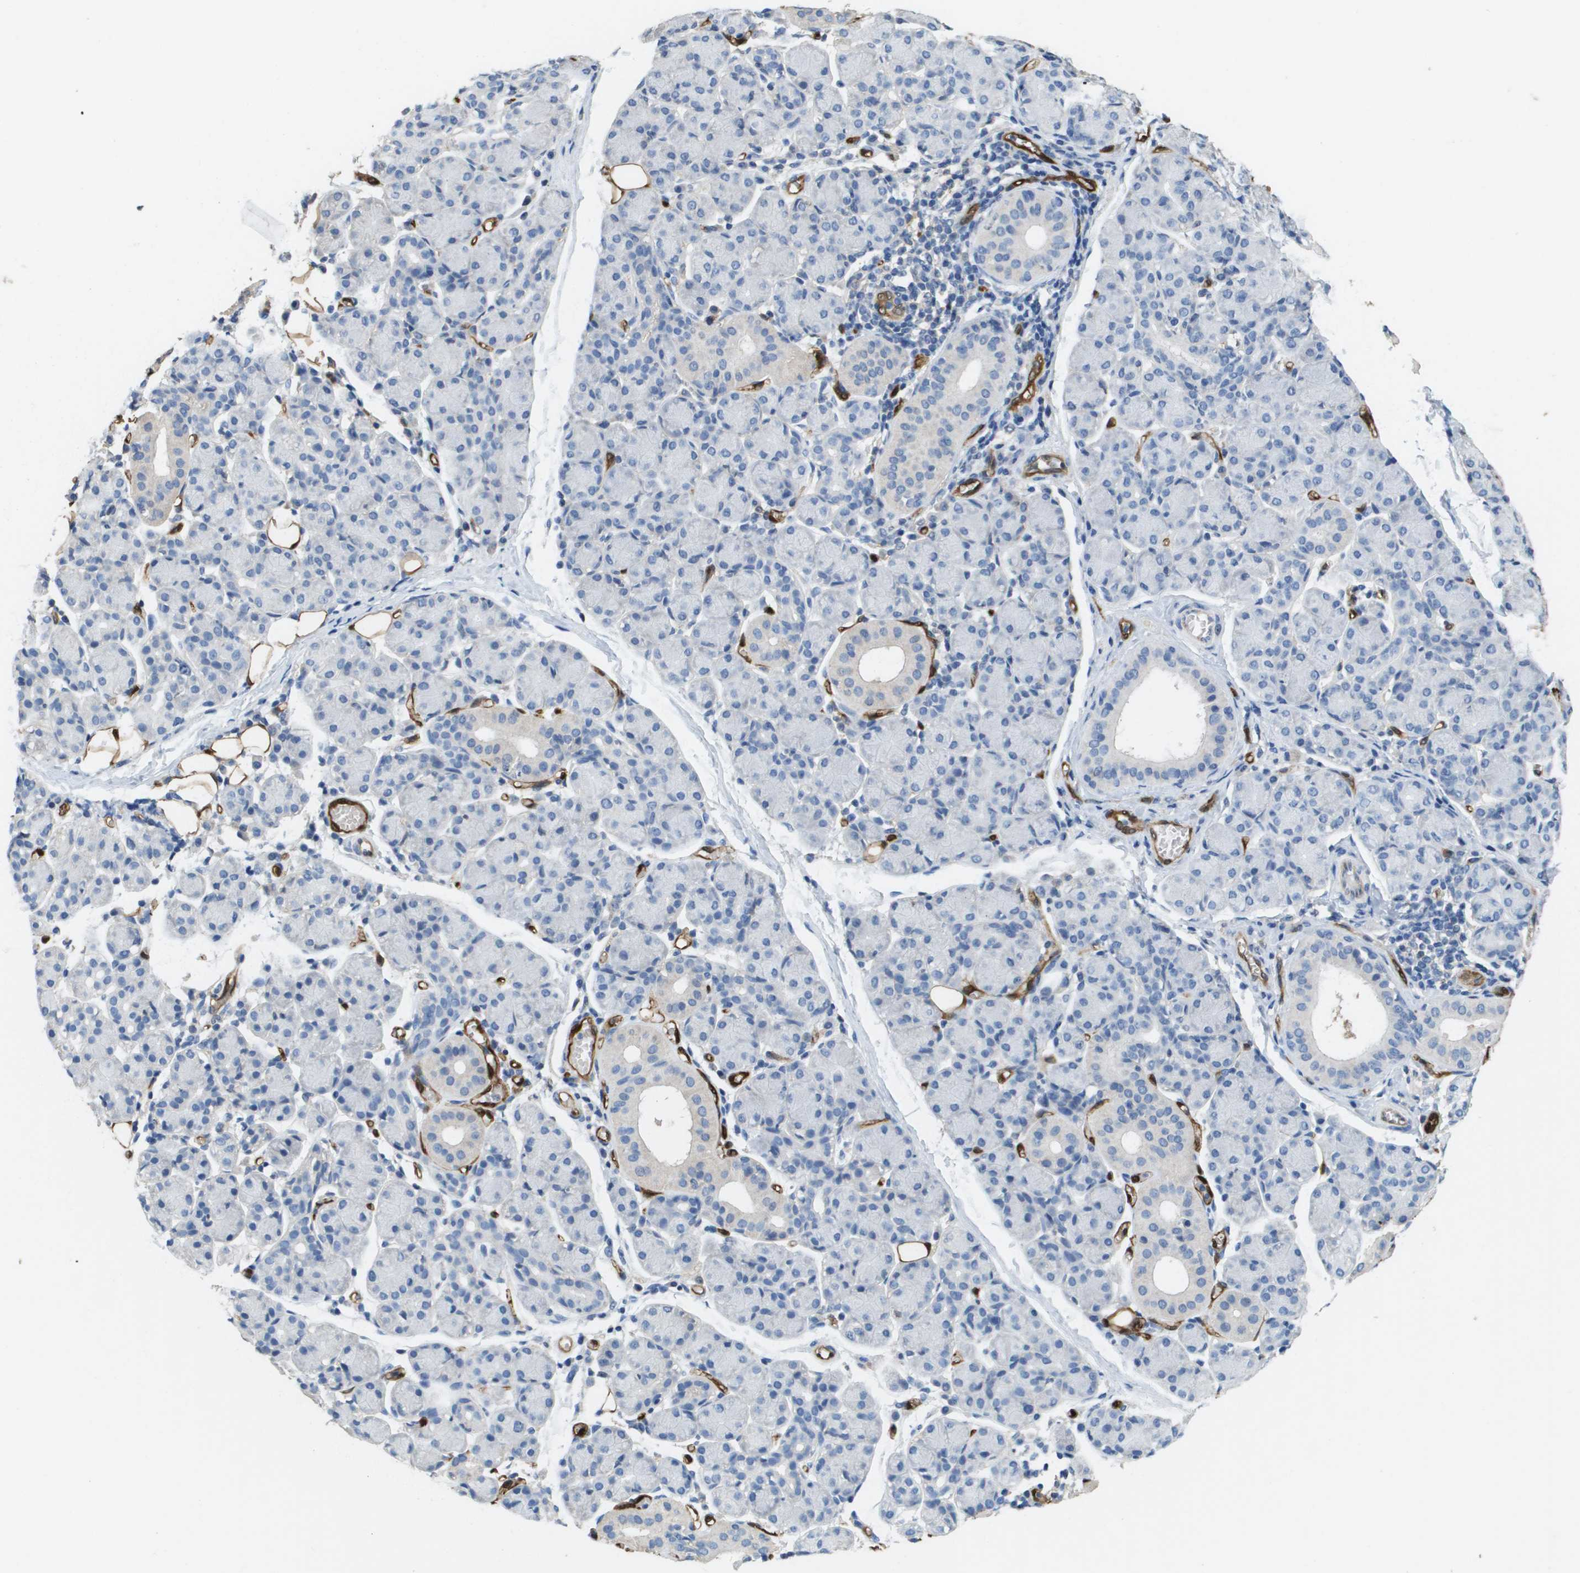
{"staining": {"intensity": "negative", "quantity": "none", "location": "none"}, "tissue": "salivary gland", "cell_type": "Glandular cells", "image_type": "normal", "snomed": [{"axis": "morphology", "description": "Normal tissue, NOS"}, {"axis": "morphology", "description": "Inflammation, NOS"}, {"axis": "topography", "description": "Lymph node"}, {"axis": "topography", "description": "Salivary gland"}], "caption": "Immunohistochemistry histopathology image of unremarkable salivary gland: salivary gland stained with DAB demonstrates no significant protein staining in glandular cells. The staining is performed using DAB brown chromogen with nuclei counter-stained in using hematoxylin.", "gene": "FABP5", "patient": {"sex": "male", "age": 3}}